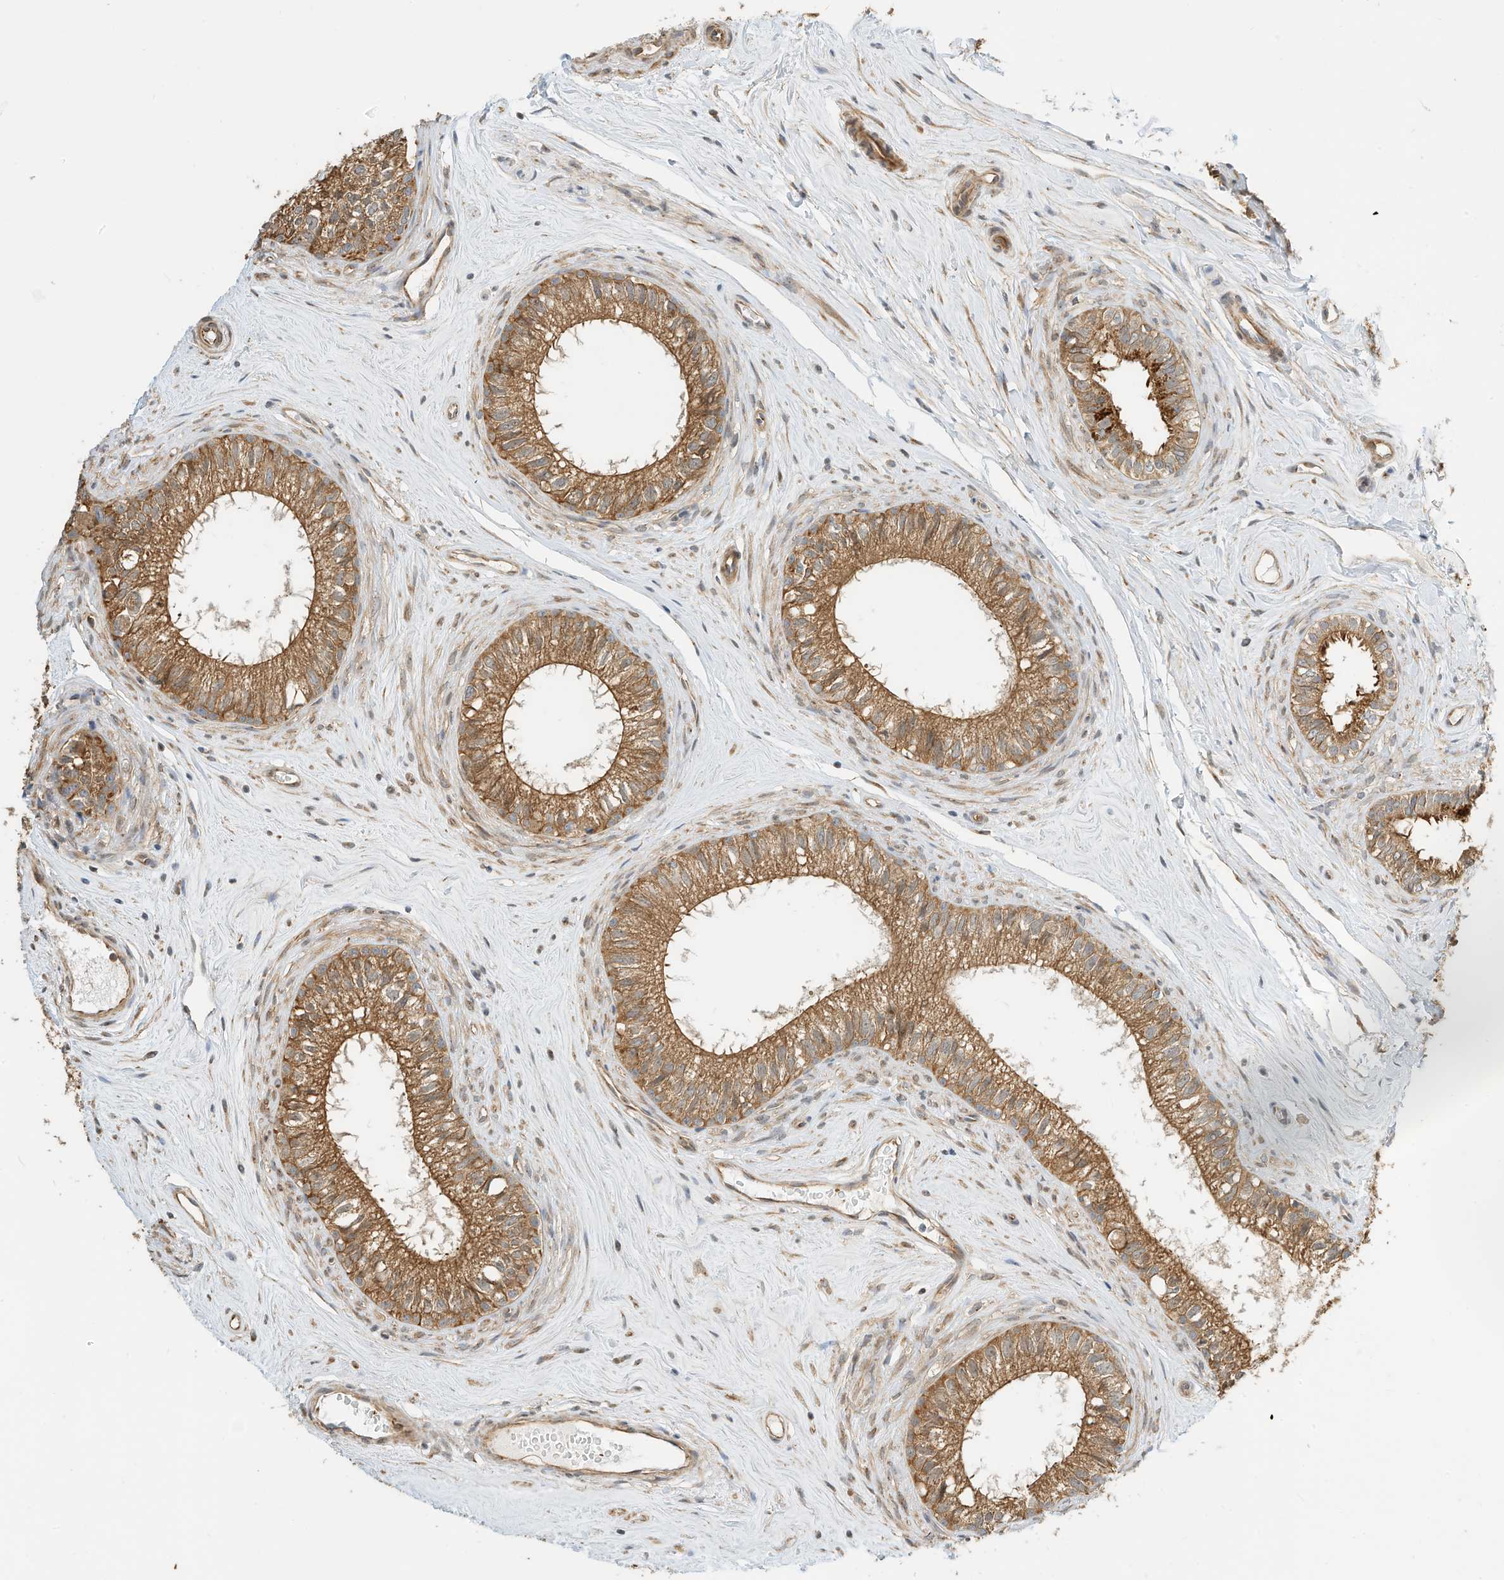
{"staining": {"intensity": "moderate", "quantity": ">75%", "location": "cytoplasmic/membranous"}, "tissue": "epididymis", "cell_type": "Glandular cells", "image_type": "normal", "snomed": [{"axis": "morphology", "description": "Normal tissue, NOS"}, {"axis": "topography", "description": "Epididymis"}], "caption": "Immunohistochemistry of benign human epididymis shows medium levels of moderate cytoplasmic/membranous positivity in about >75% of glandular cells.", "gene": "OFD1", "patient": {"sex": "male", "age": 71}}